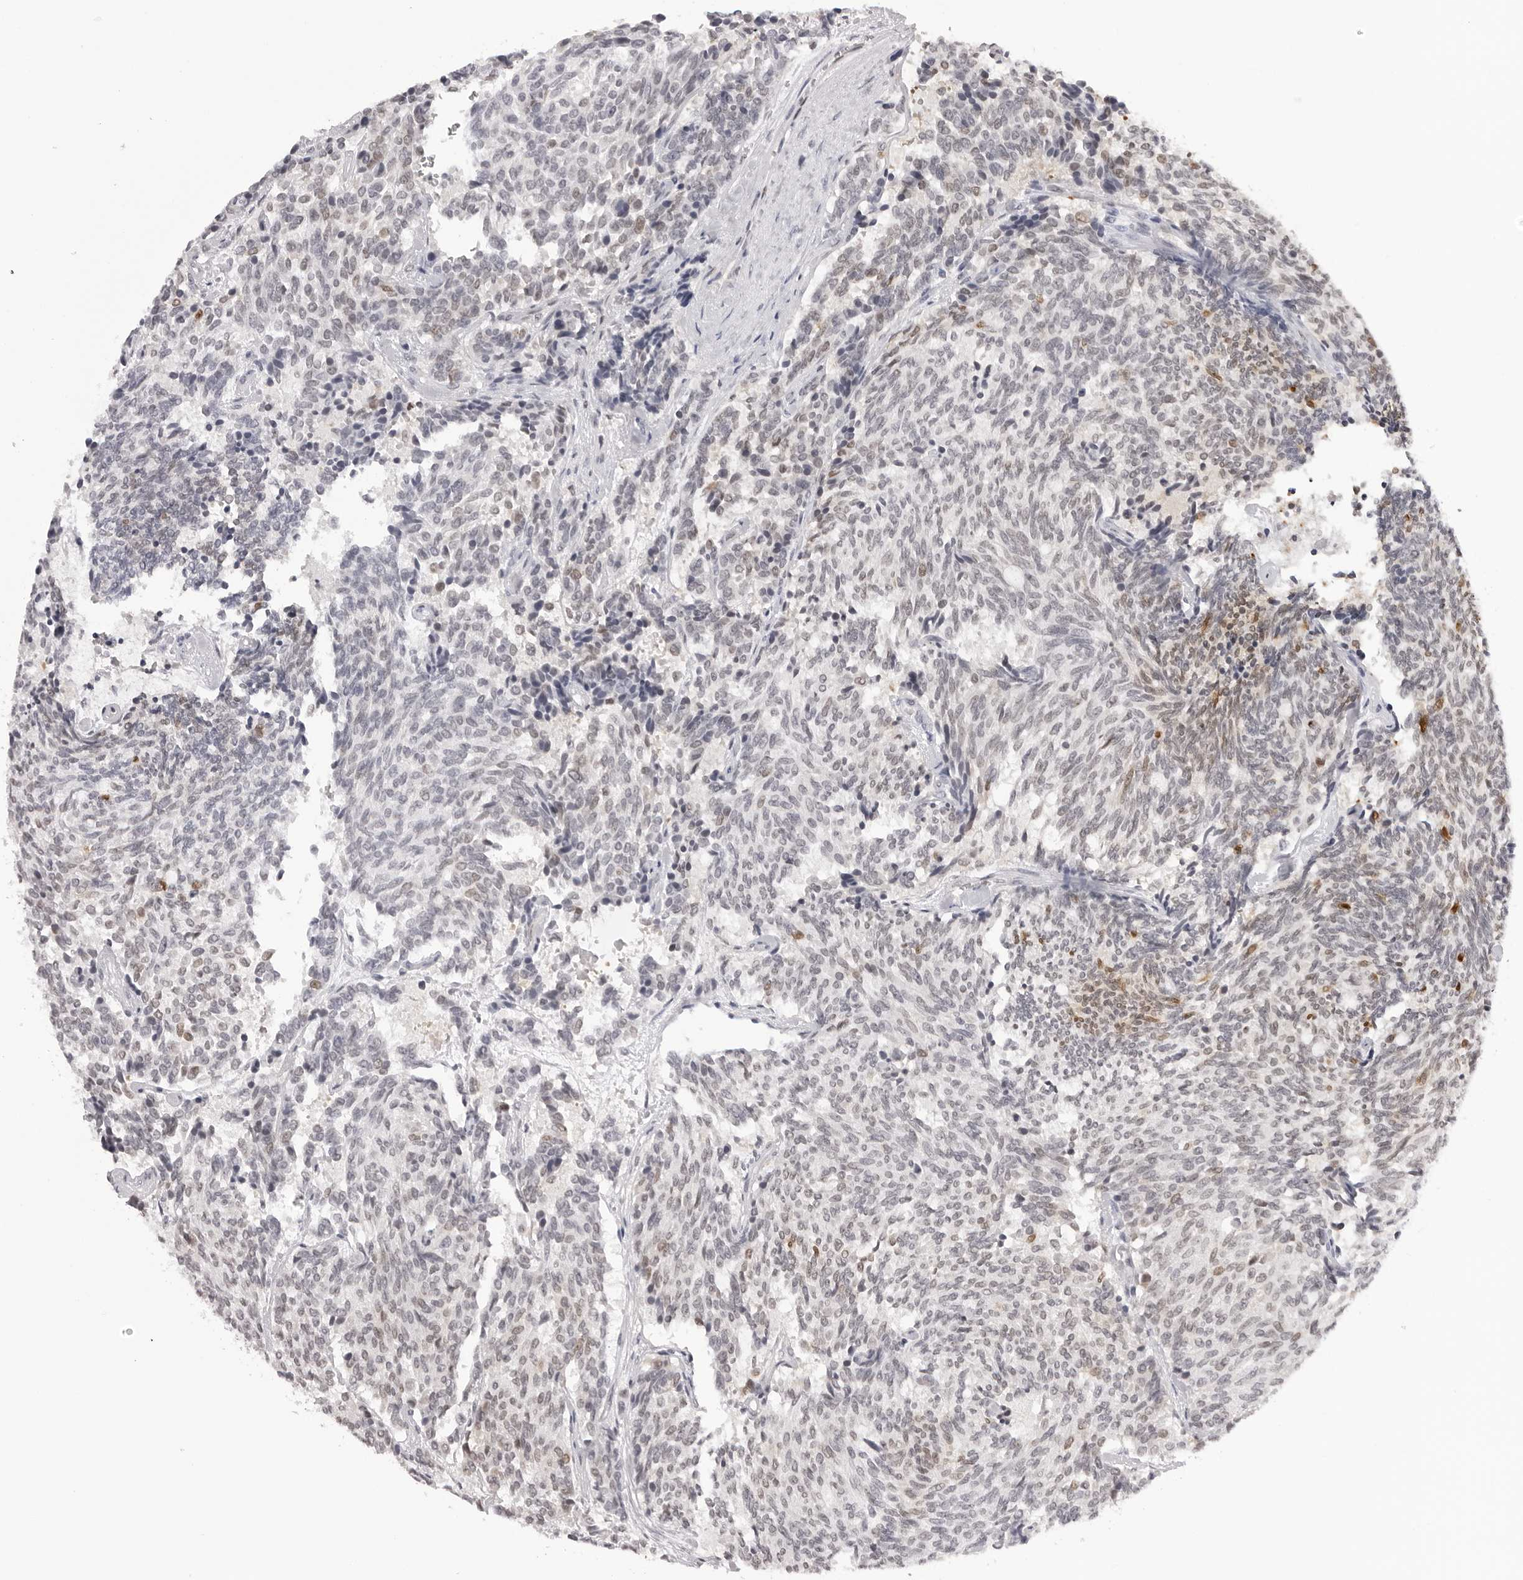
{"staining": {"intensity": "weak", "quantity": "<25%", "location": "nuclear"}, "tissue": "carcinoid", "cell_type": "Tumor cells", "image_type": "cancer", "snomed": [{"axis": "morphology", "description": "Carcinoid, malignant, NOS"}, {"axis": "topography", "description": "Pancreas"}], "caption": "Immunohistochemistry of human carcinoid exhibits no staining in tumor cells. (Brightfield microscopy of DAB immunohistochemistry (IHC) at high magnification).", "gene": "HSPA4", "patient": {"sex": "female", "age": 54}}